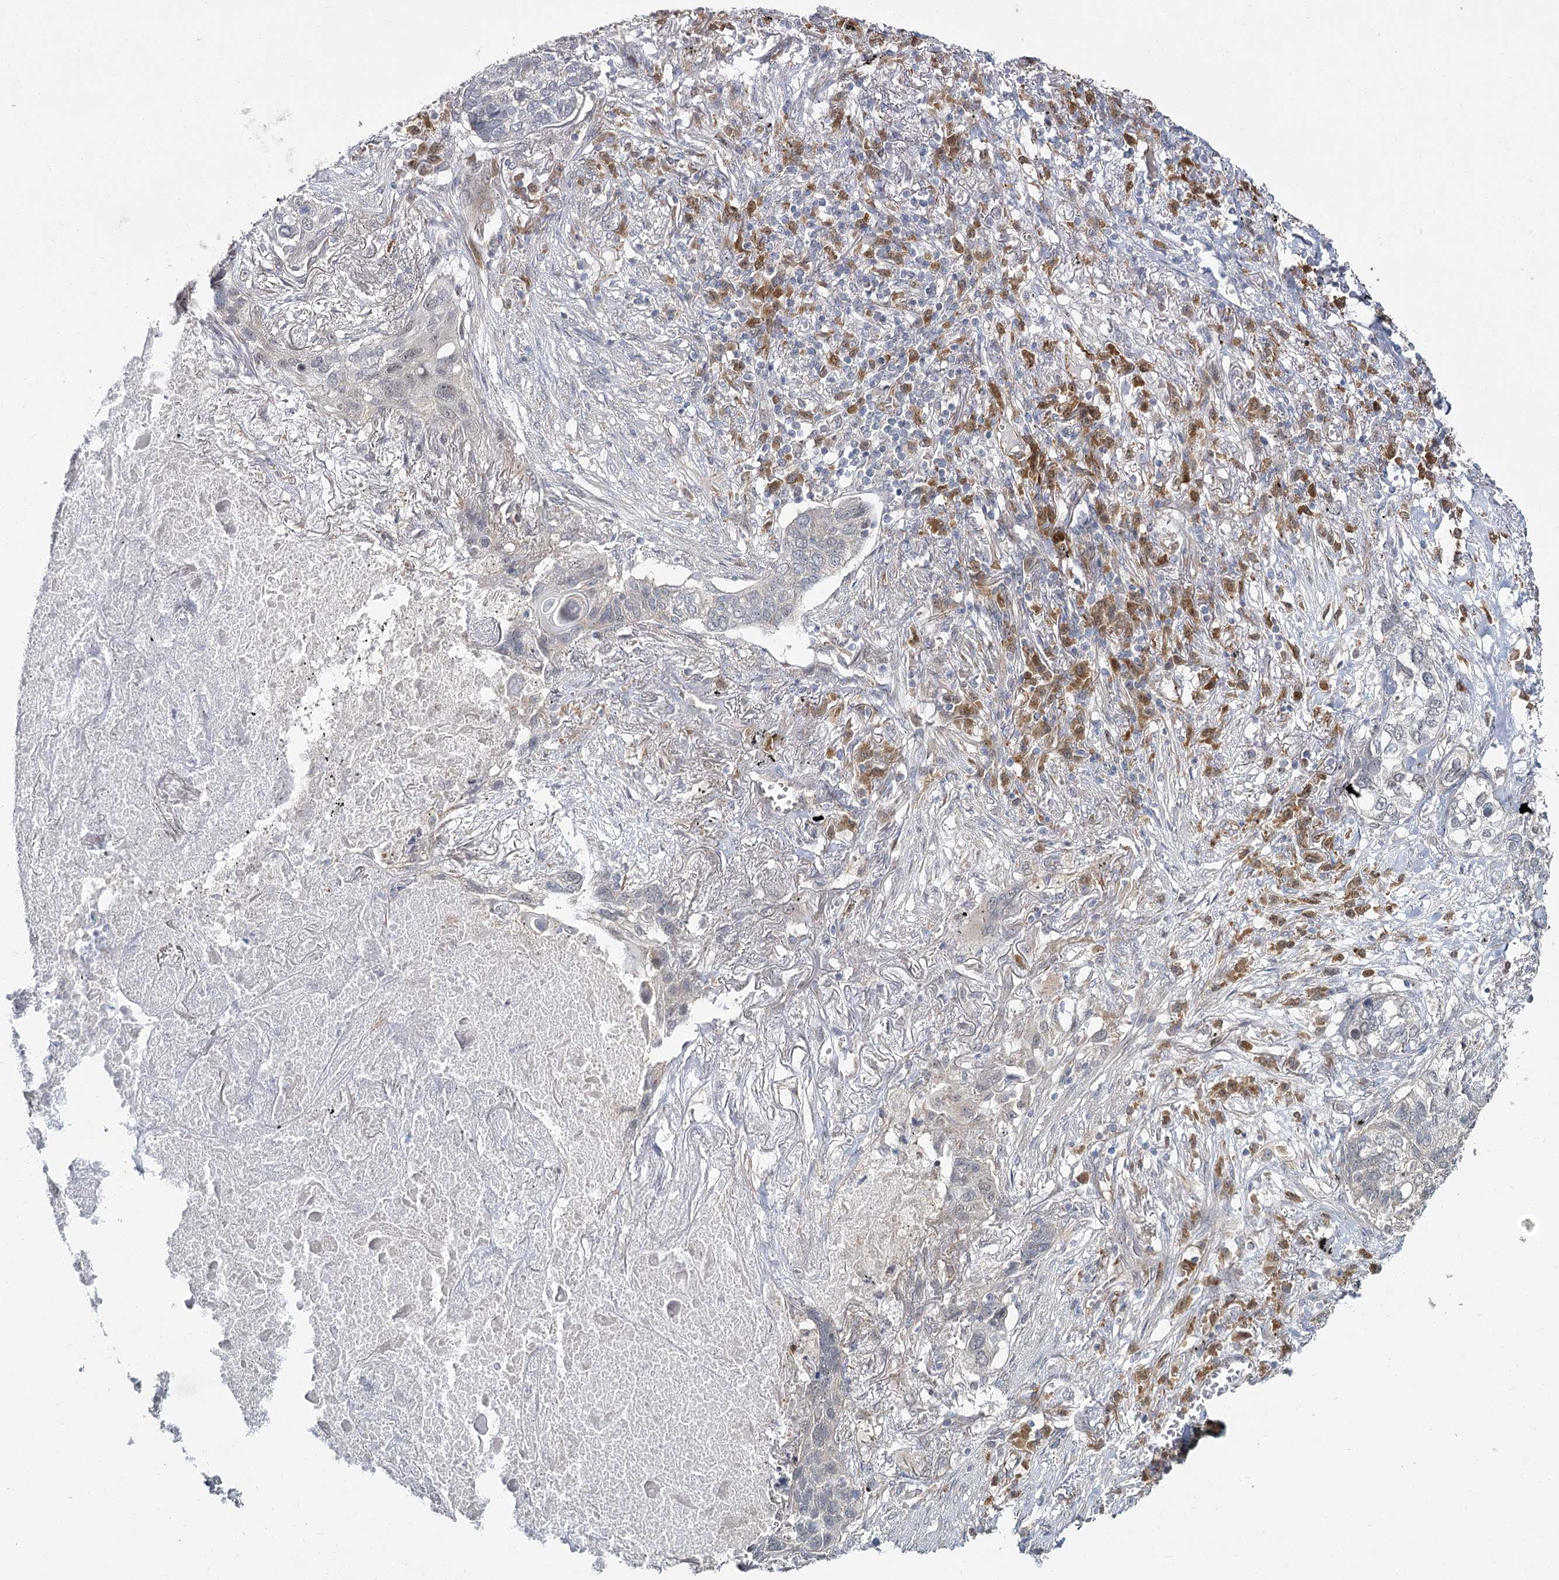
{"staining": {"intensity": "negative", "quantity": "none", "location": "none"}, "tissue": "lung cancer", "cell_type": "Tumor cells", "image_type": "cancer", "snomed": [{"axis": "morphology", "description": "Squamous cell carcinoma, NOS"}, {"axis": "topography", "description": "Lung"}], "caption": "Histopathology image shows no protein positivity in tumor cells of lung cancer (squamous cell carcinoma) tissue.", "gene": "TBC1D9B", "patient": {"sex": "female", "age": 63}}